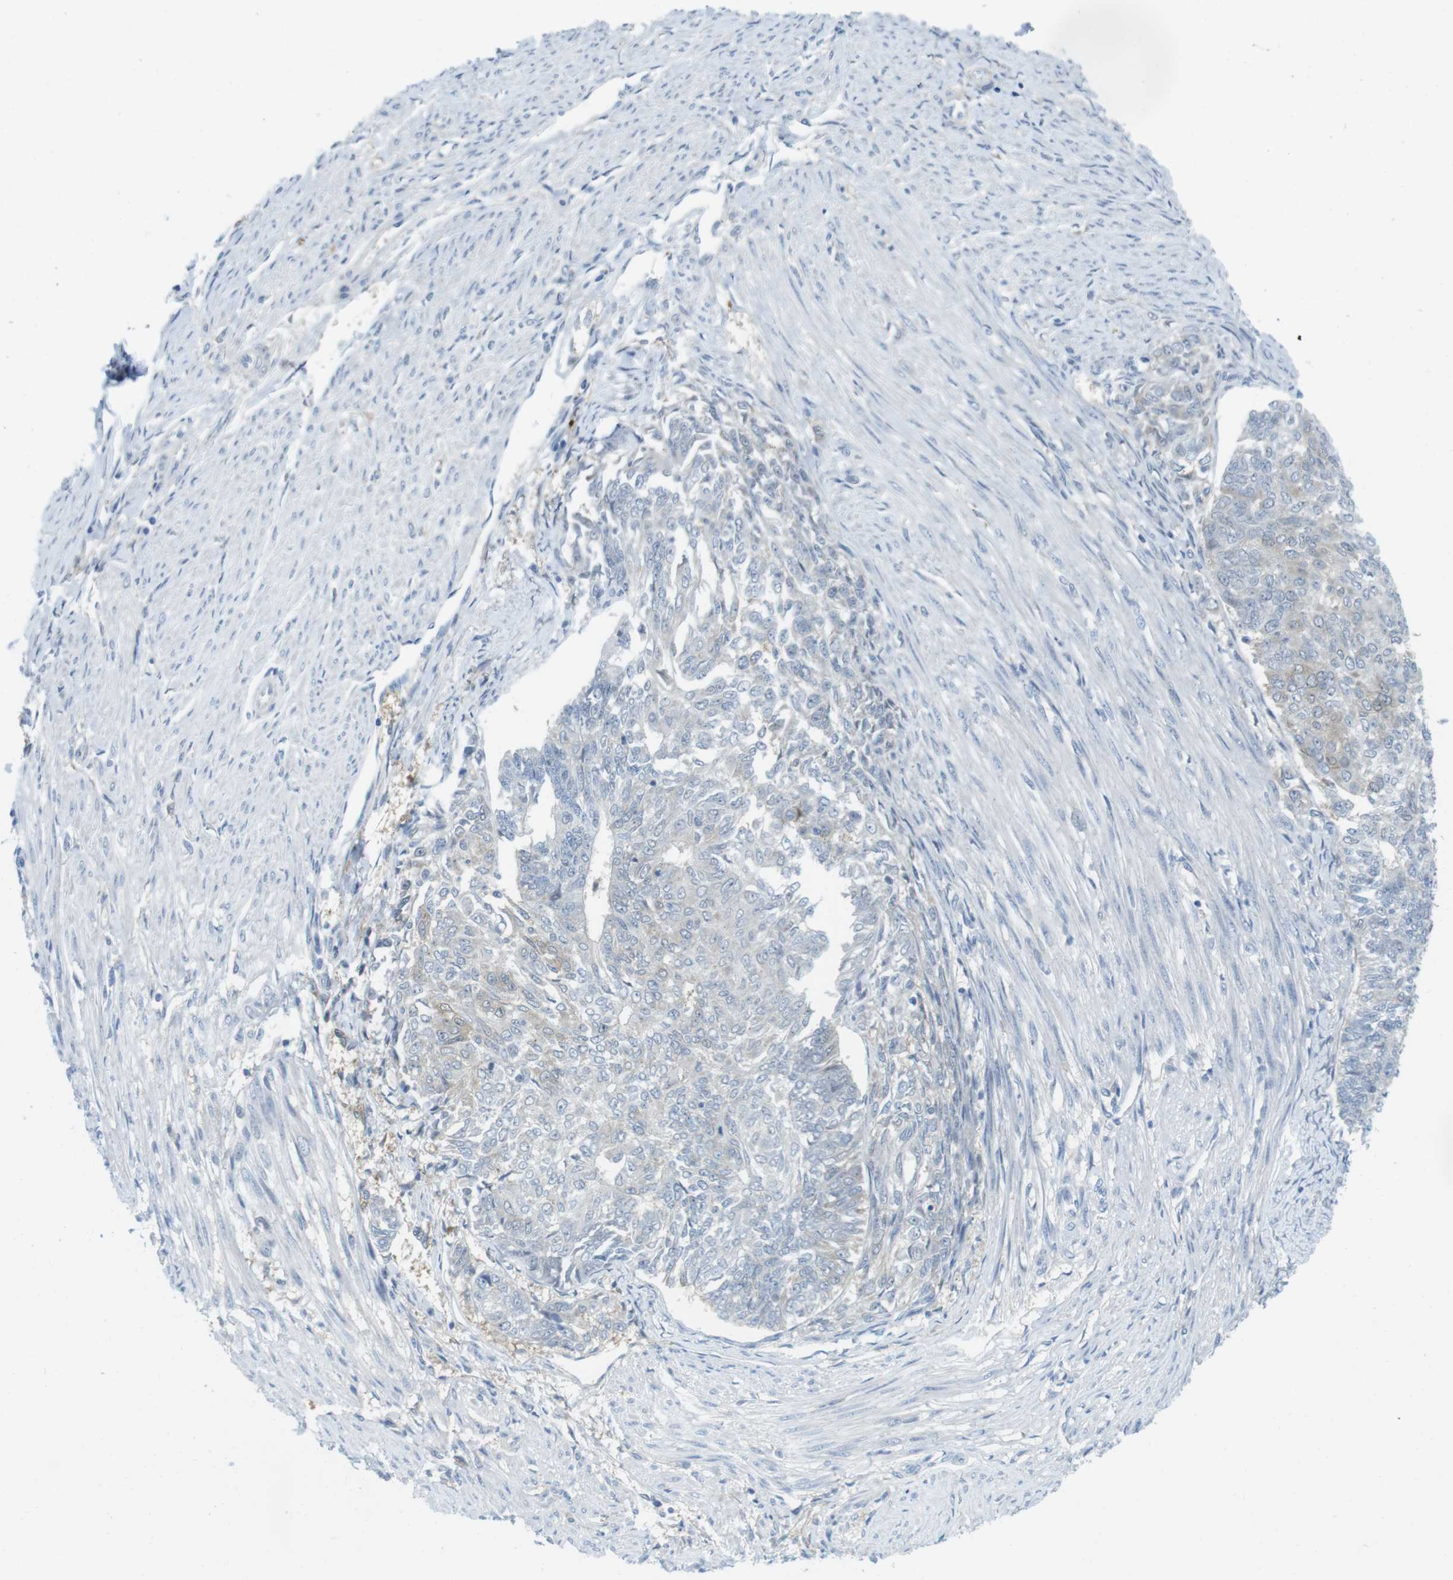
{"staining": {"intensity": "weak", "quantity": "<25%", "location": "cytoplasmic/membranous"}, "tissue": "endometrial cancer", "cell_type": "Tumor cells", "image_type": "cancer", "snomed": [{"axis": "morphology", "description": "Adenocarcinoma, NOS"}, {"axis": "topography", "description": "Endometrium"}], "caption": "Endometrial adenocarcinoma stained for a protein using immunohistochemistry exhibits no staining tumor cells.", "gene": "CASP2", "patient": {"sex": "female", "age": 32}}